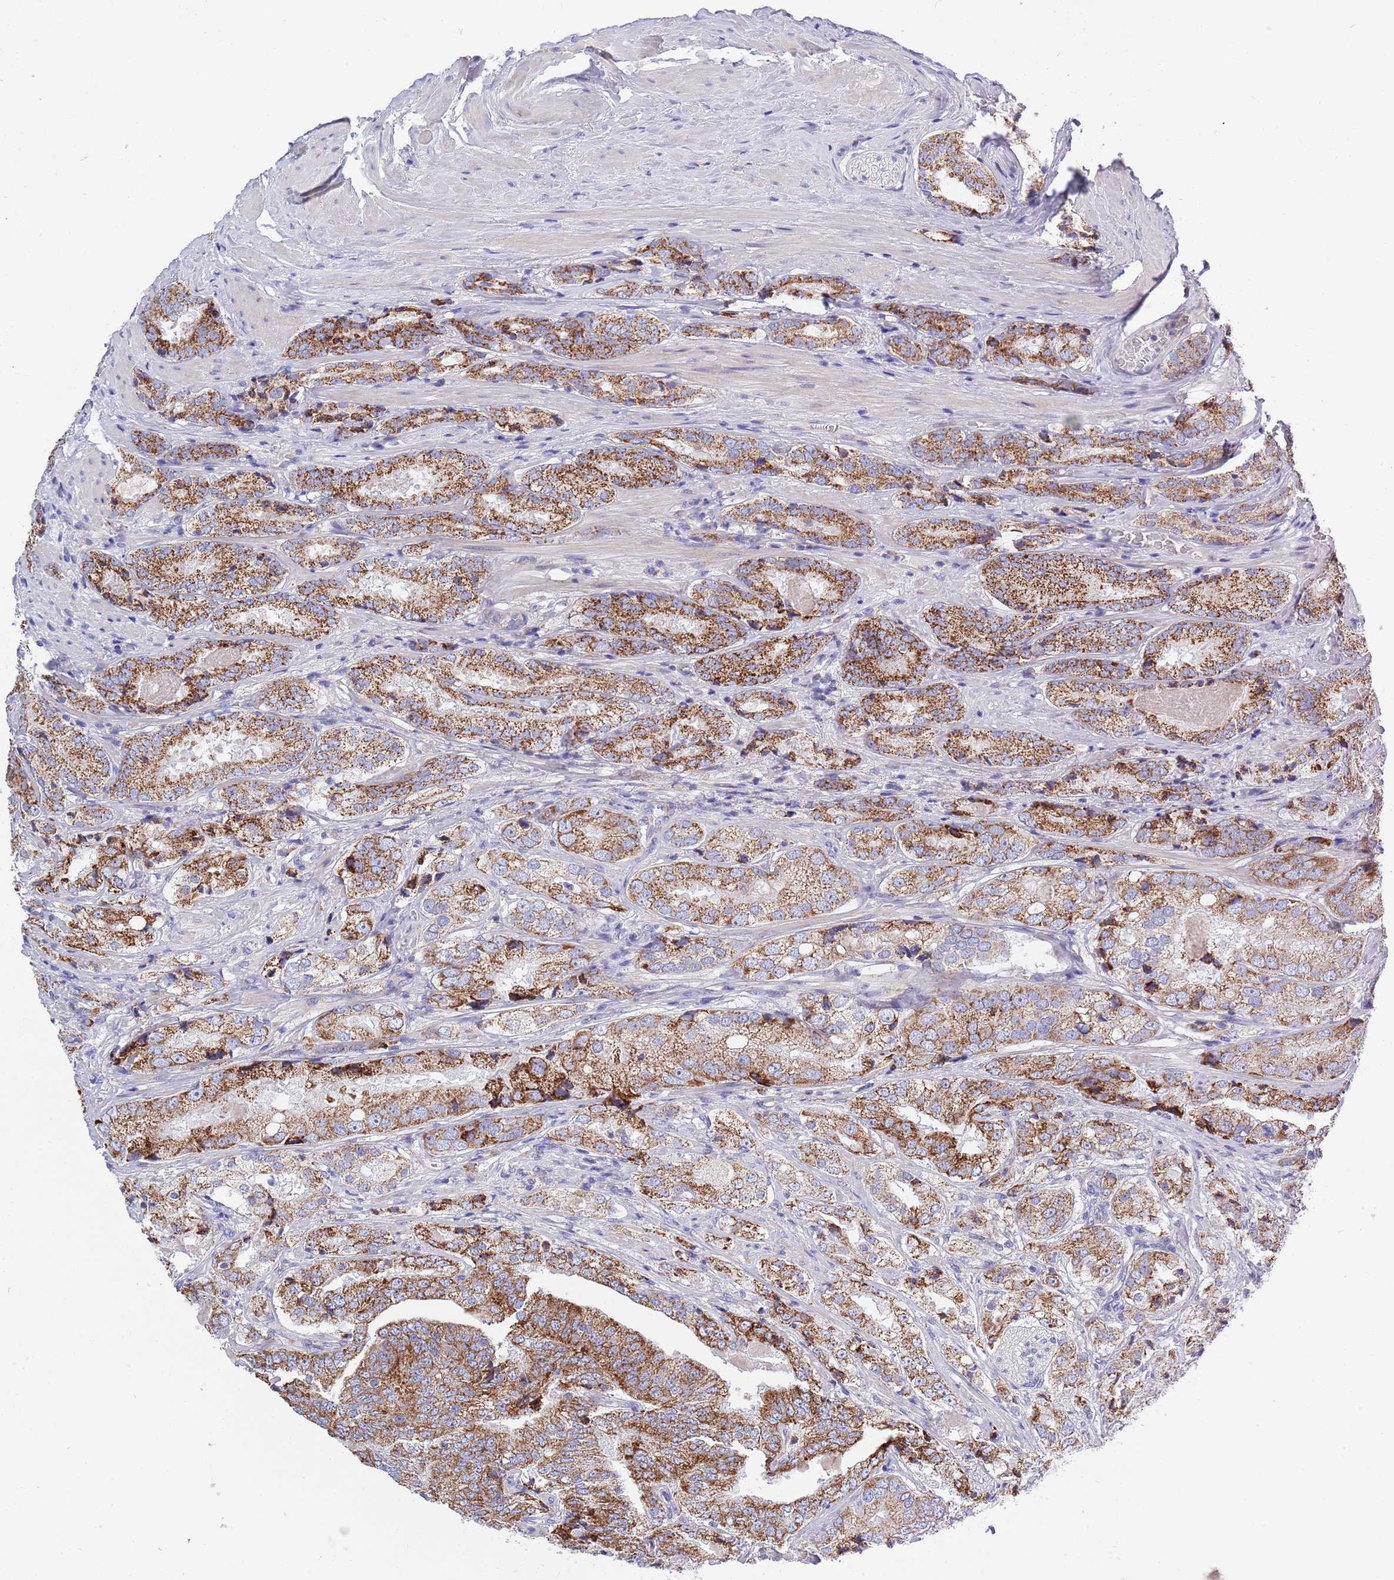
{"staining": {"intensity": "strong", "quantity": ">75%", "location": "cytoplasmic/membranous"}, "tissue": "prostate cancer", "cell_type": "Tumor cells", "image_type": "cancer", "snomed": [{"axis": "morphology", "description": "Adenocarcinoma, High grade"}, {"axis": "topography", "description": "Prostate"}], "caption": "The immunohistochemical stain labels strong cytoplasmic/membranous positivity in tumor cells of prostate cancer tissue.", "gene": "EMC8", "patient": {"sex": "male", "age": 63}}